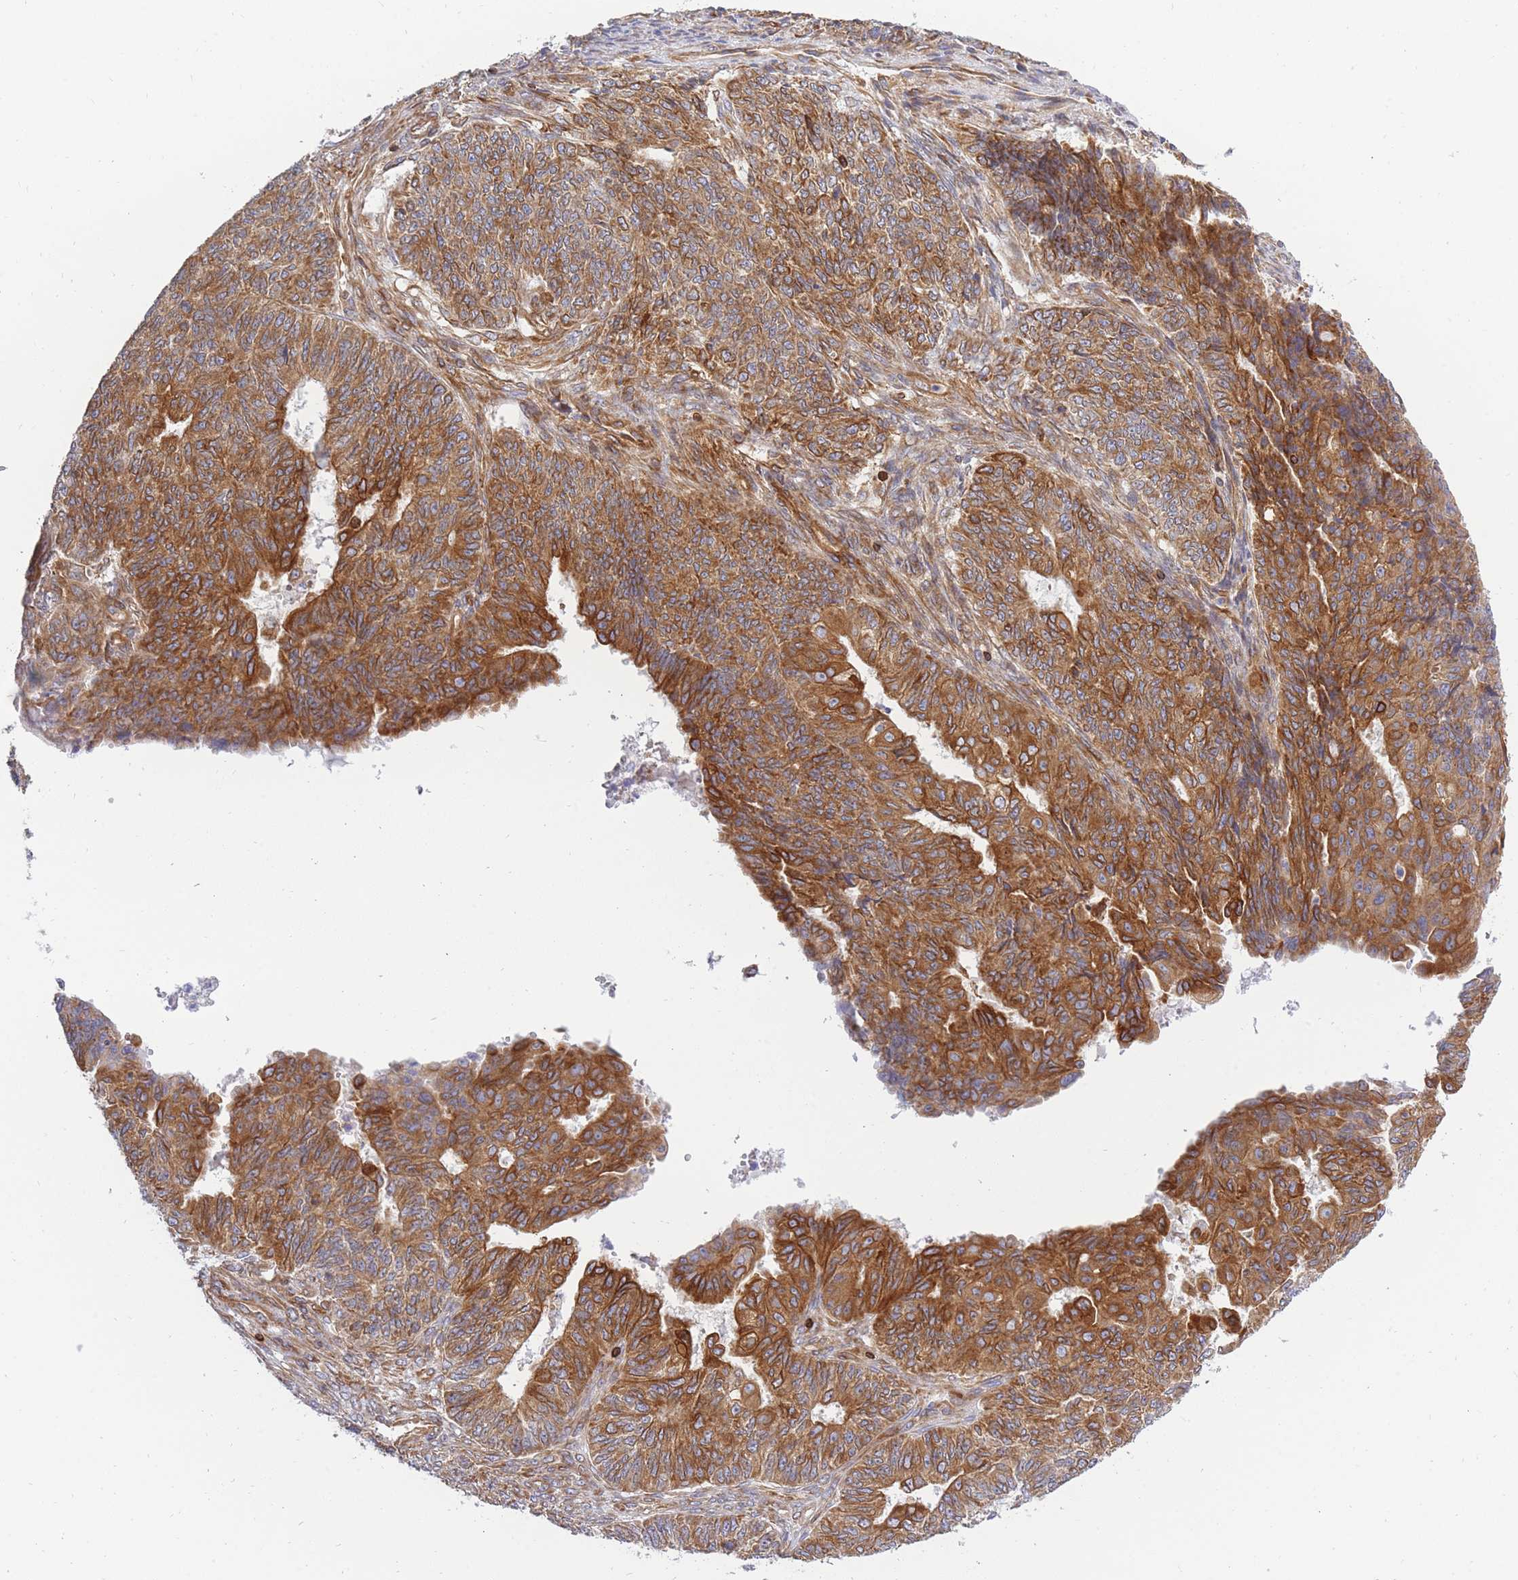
{"staining": {"intensity": "strong", "quantity": ">75%", "location": "cytoplasmic/membranous"}, "tissue": "endometrial cancer", "cell_type": "Tumor cells", "image_type": "cancer", "snomed": [{"axis": "morphology", "description": "Adenocarcinoma, NOS"}, {"axis": "topography", "description": "Endometrium"}], "caption": "This is an image of IHC staining of adenocarcinoma (endometrial), which shows strong staining in the cytoplasmic/membranous of tumor cells.", "gene": "REM1", "patient": {"sex": "female", "age": 32}}